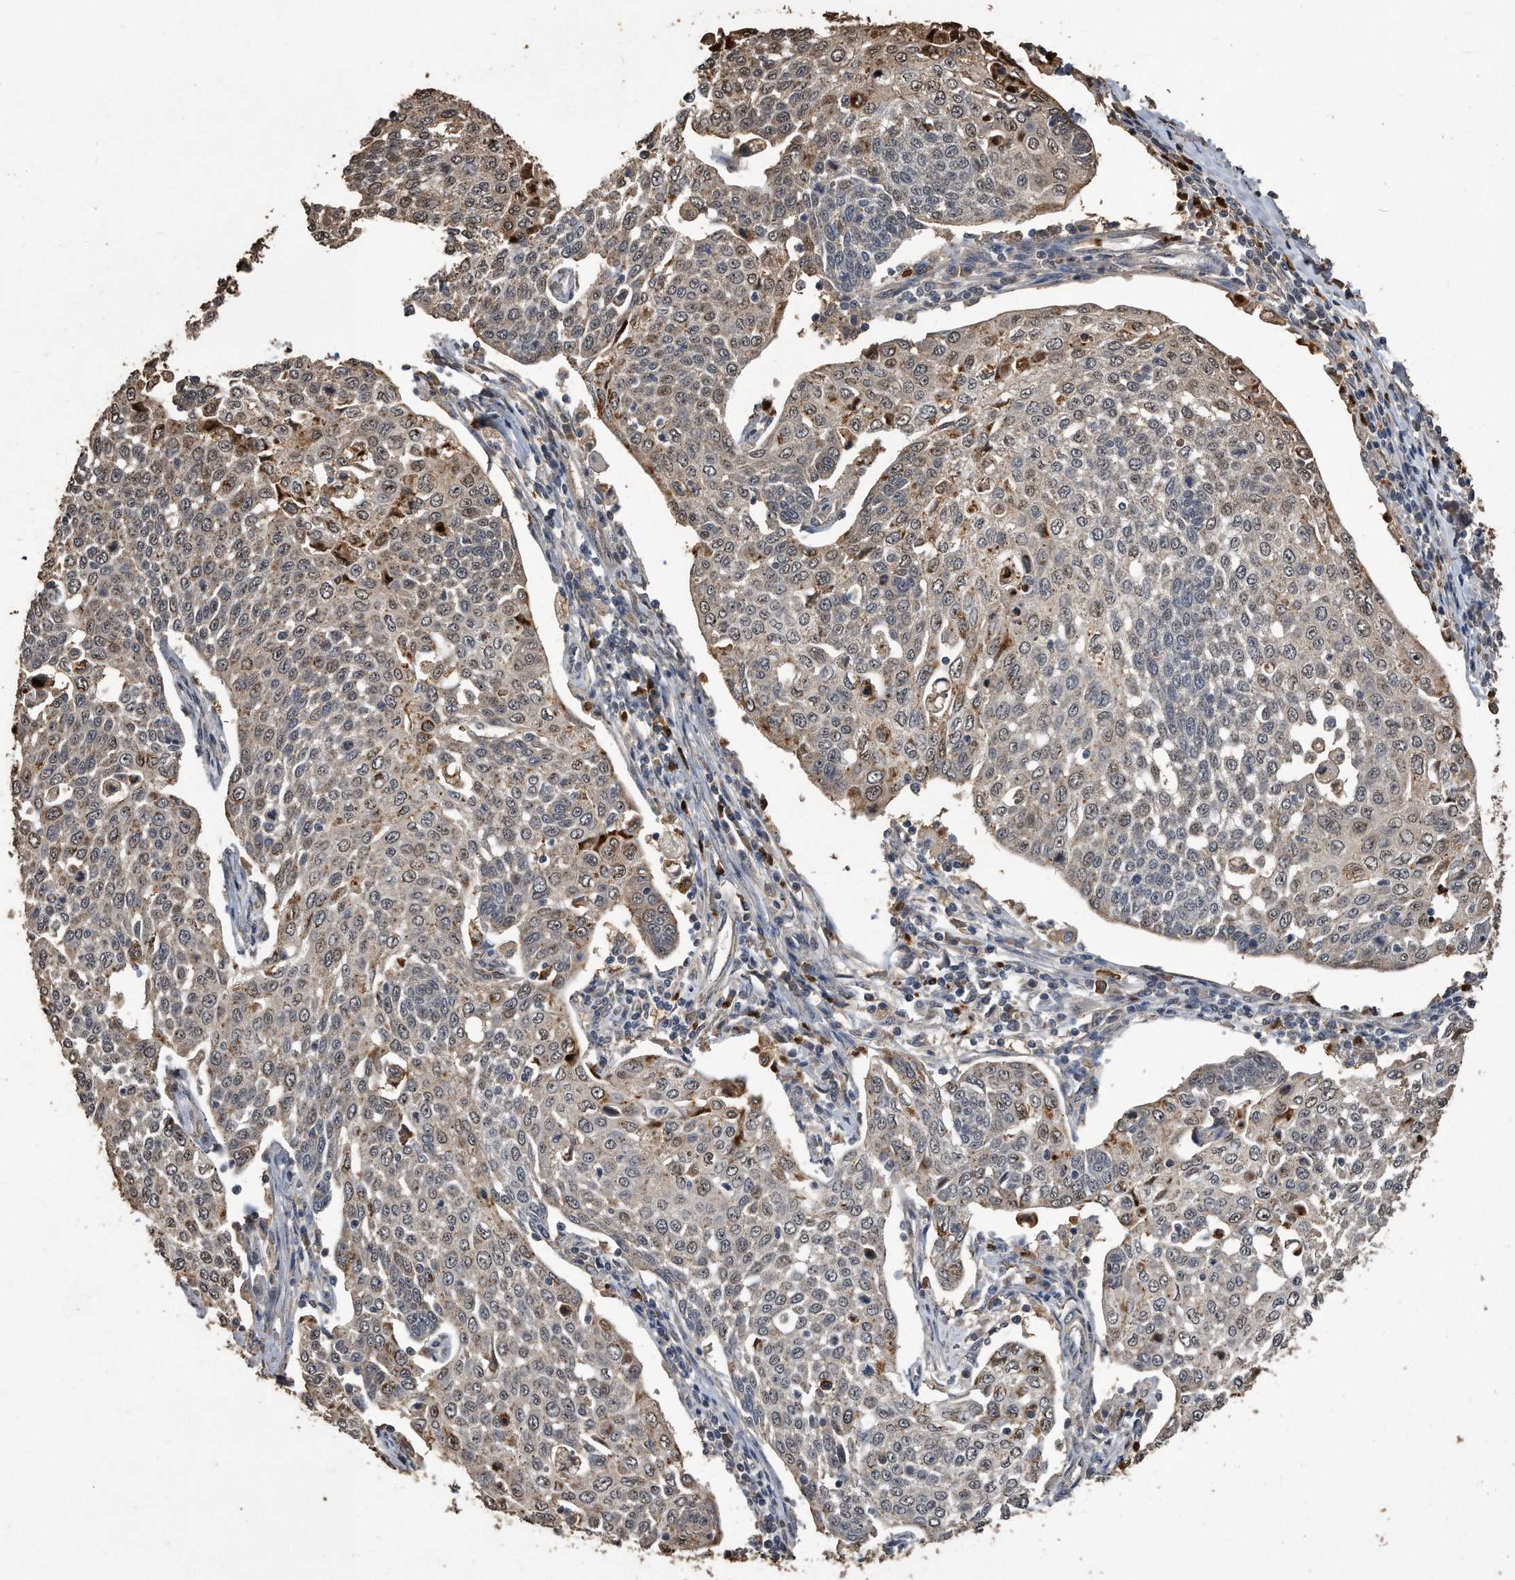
{"staining": {"intensity": "weak", "quantity": "25%-75%", "location": "cytoplasmic/membranous,nuclear"}, "tissue": "cervical cancer", "cell_type": "Tumor cells", "image_type": "cancer", "snomed": [{"axis": "morphology", "description": "Squamous cell carcinoma, NOS"}, {"axis": "topography", "description": "Cervix"}], "caption": "Cervical squamous cell carcinoma stained for a protein (brown) shows weak cytoplasmic/membranous and nuclear positive expression in approximately 25%-75% of tumor cells.", "gene": "PELO", "patient": {"sex": "female", "age": 34}}